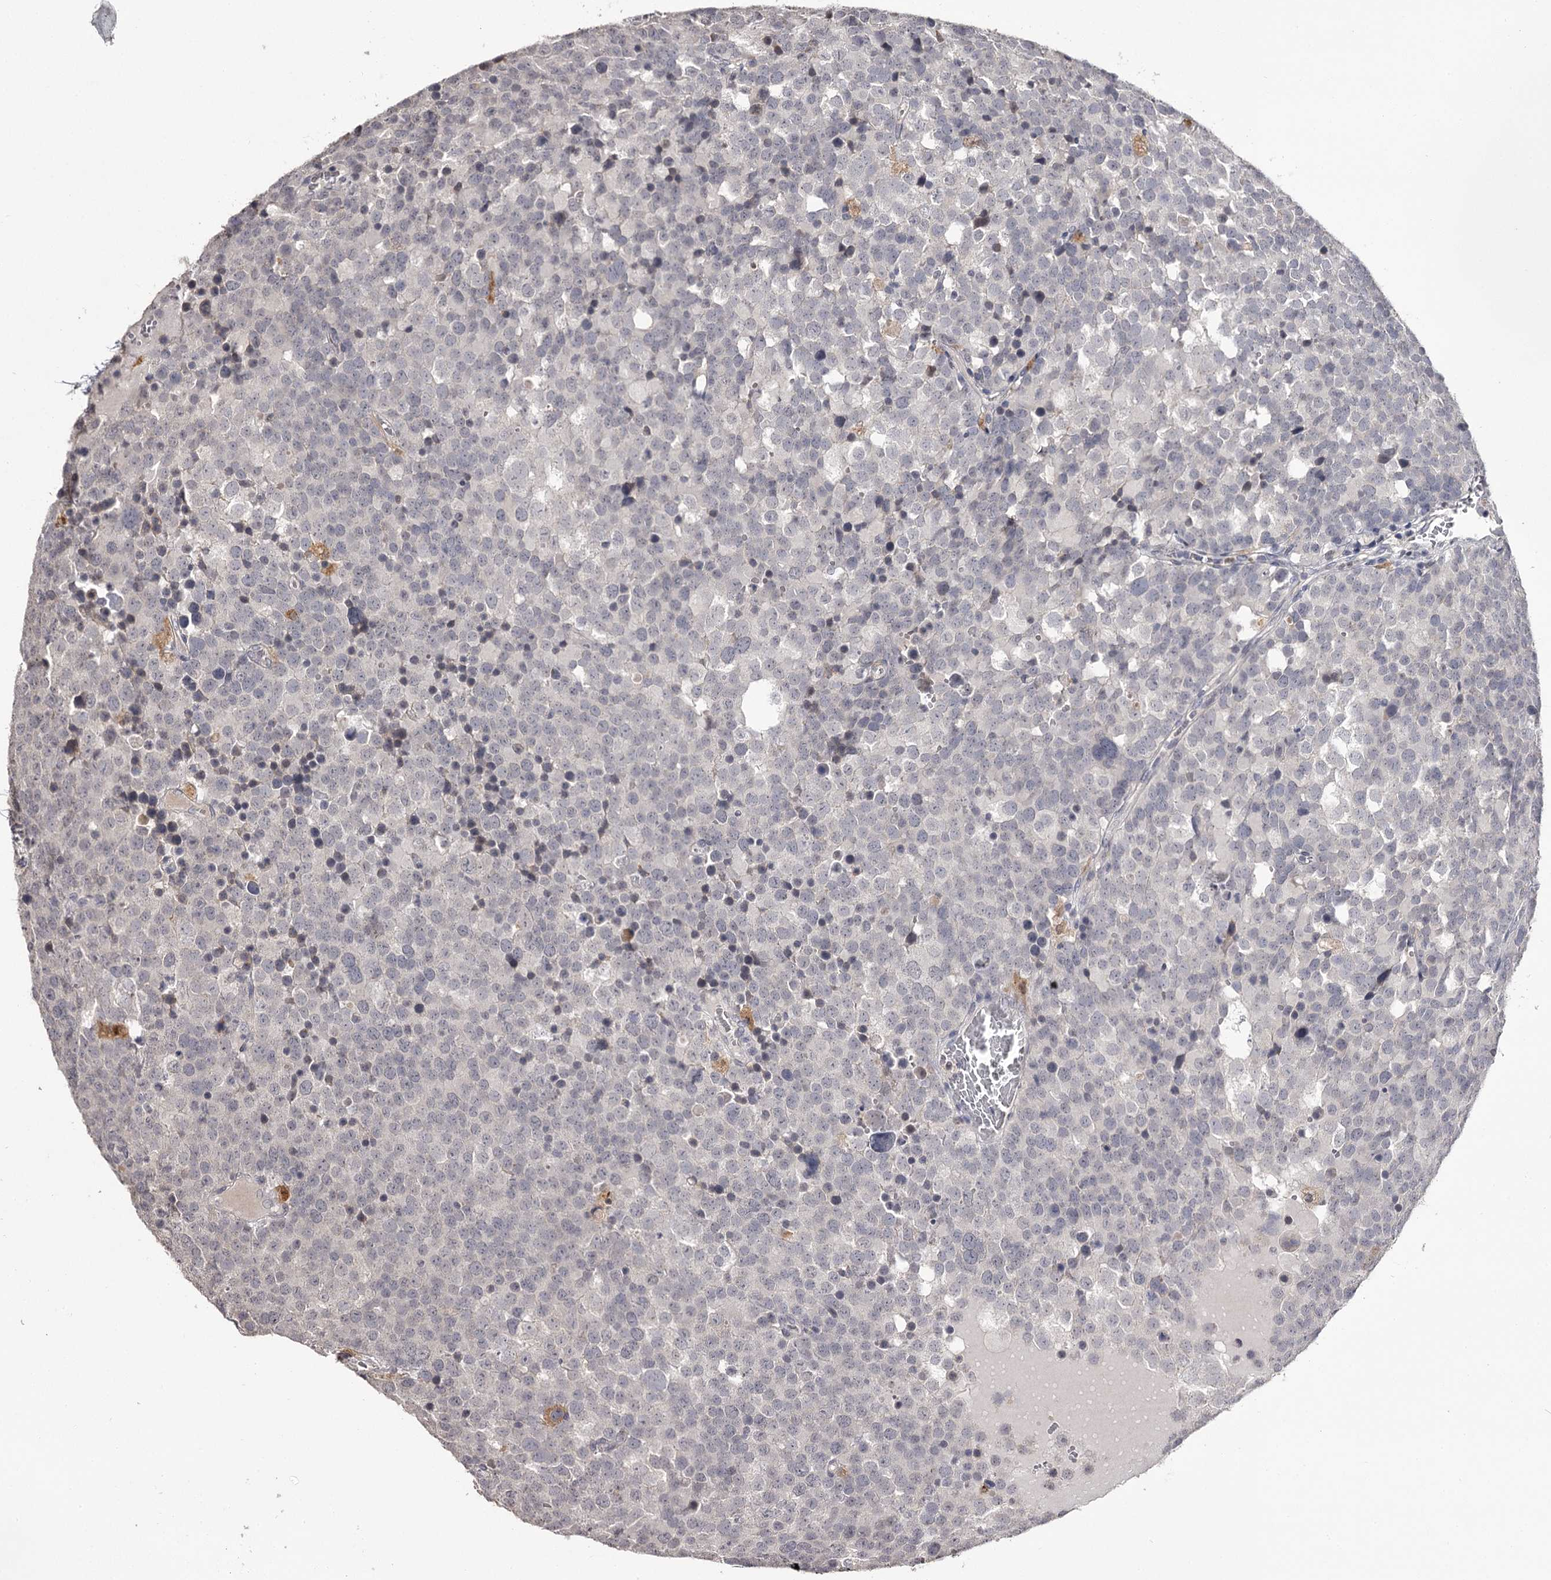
{"staining": {"intensity": "negative", "quantity": "none", "location": "none"}, "tissue": "testis cancer", "cell_type": "Tumor cells", "image_type": "cancer", "snomed": [{"axis": "morphology", "description": "Seminoma, NOS"}, {"axis": "topography", "description": "Testis"}], "caption": "Human testis seminoma stained for a protein using IHC reveals no staining in tumor cells.", "gene": "SLC32A1", "patient": {"sex": "male", "age": 71}}